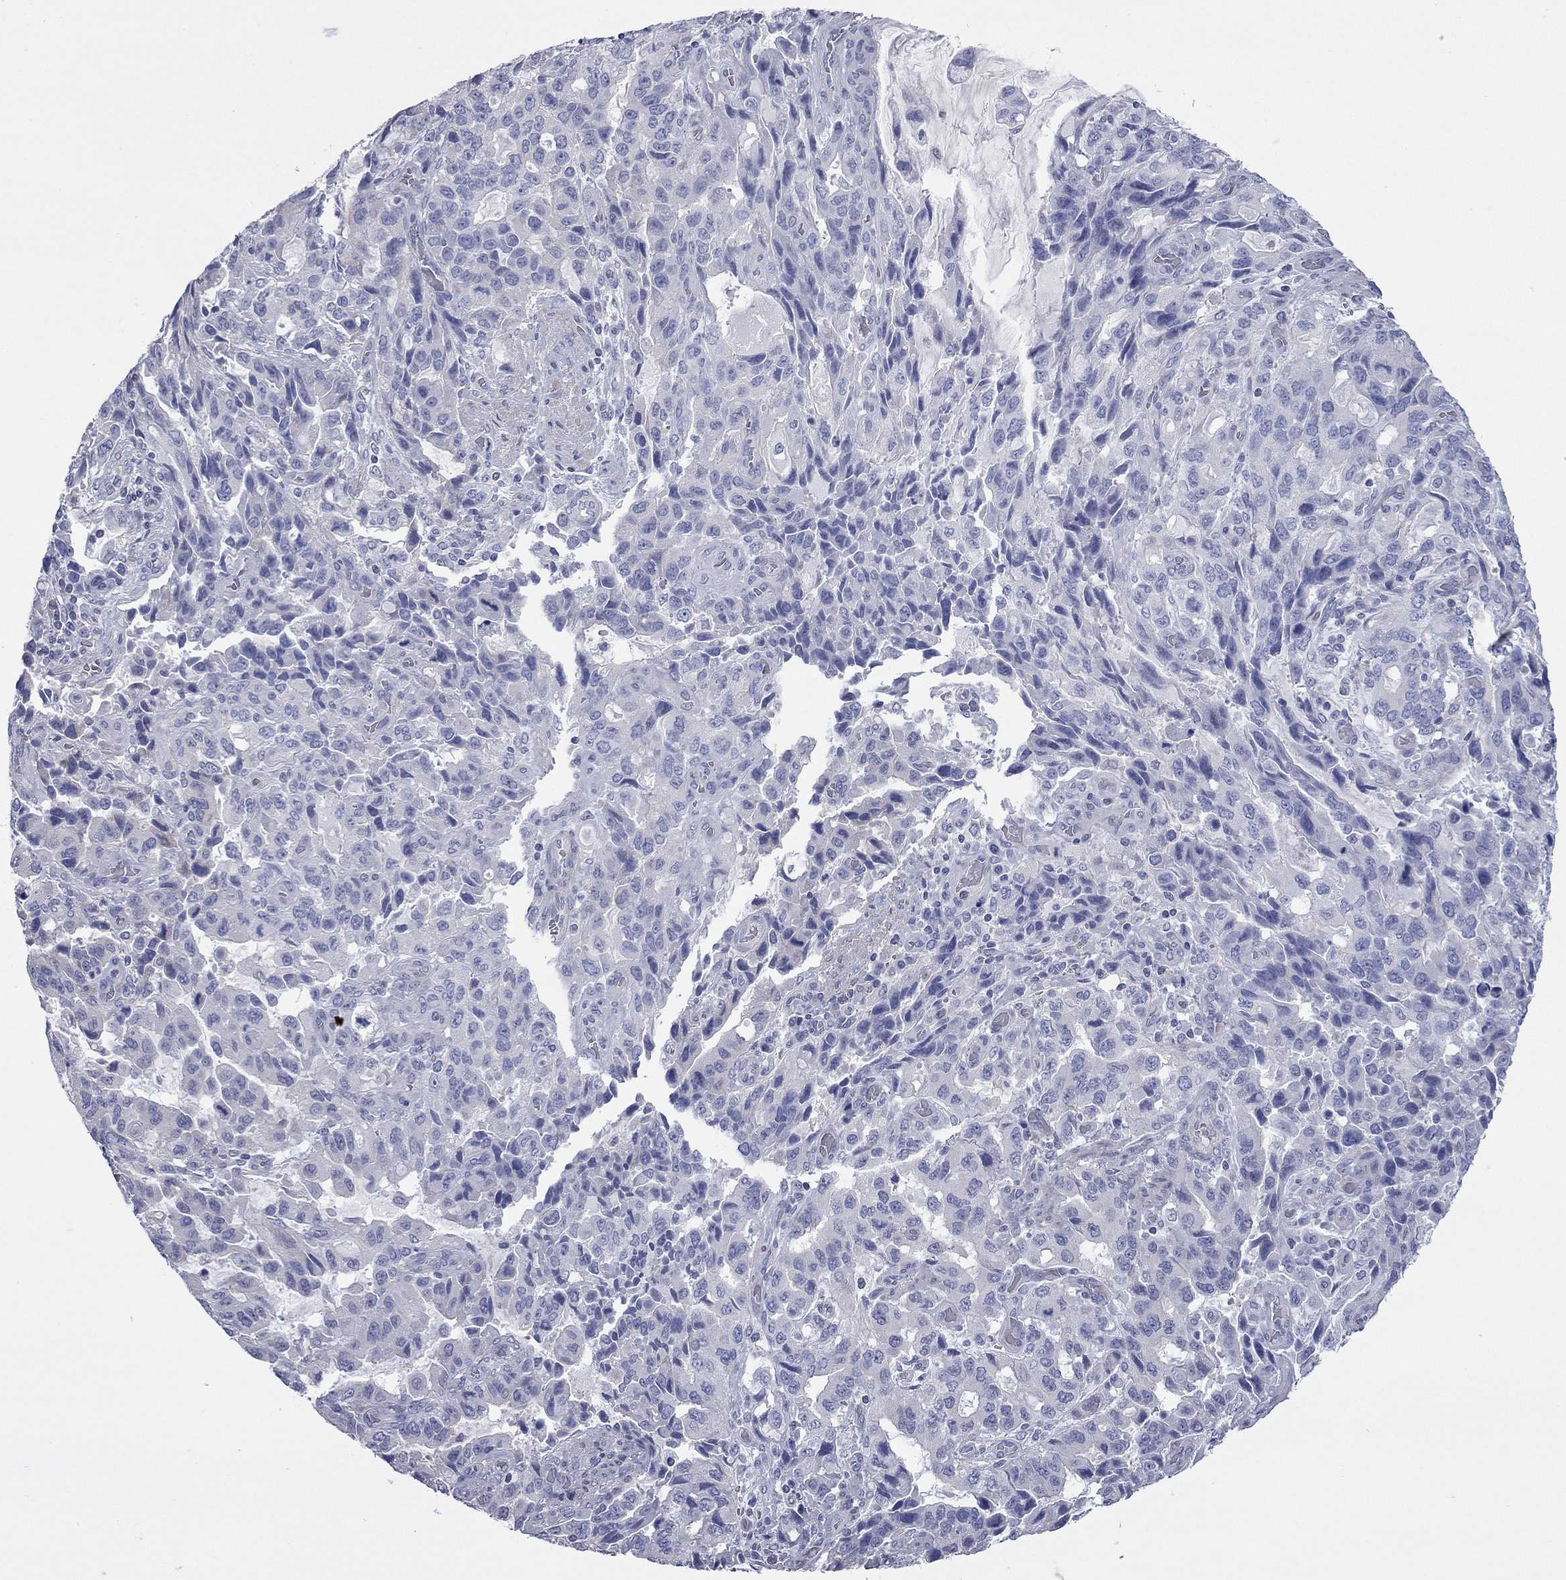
{"staining": {"intensity": "negative", "quantity": "none", "location": "none"}, "tissue": "stomach cancer", "cell_type": "Tumor cells", "image_type": "cancer", "snomed": [{"axis": "morphology", "description": "Adenocarcinoma, NOS"}, {"axis": "topography", "description": "Stomach, upper"}], "caption": "A high-resolution image shows immunohistochemistry staining of stomach cancer (adenocarcinoma), which demonstrates no significant staining in tumor cells.", "gene": "ACTL7B", "patient": {"sex": "male", "age": 85}}